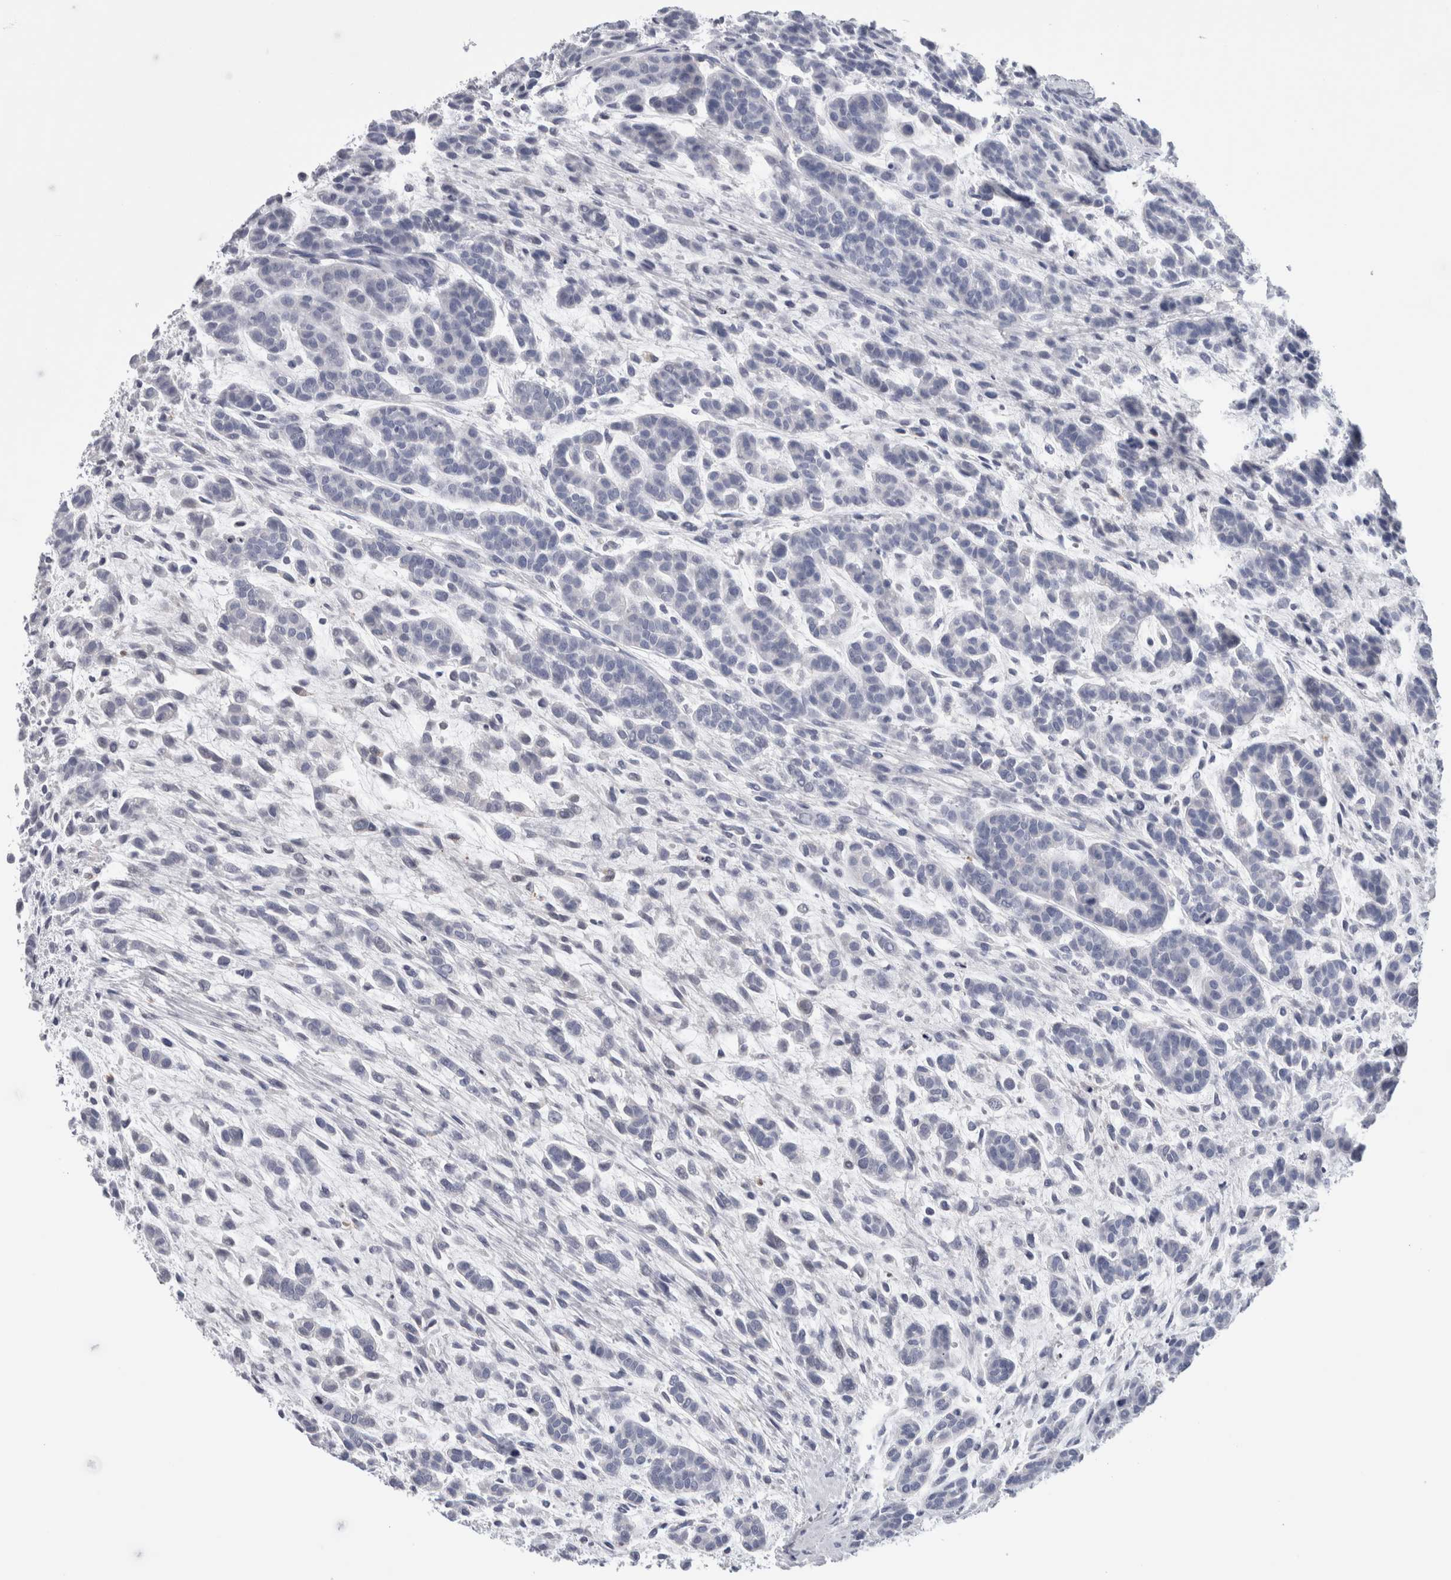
{"staining": {"intensity": "negative", "quantity": "none", "location": "none"}, "tissue": "head and neck cancer", "cell_type": "Tumor cells", "image_type": "cancer", "snomed": [{"axis": "morphology", "description": "Adenocarcinoma, NOS"}, {"axis": "morphology", "description": "Adenoma, NOS"}, {"axis": "topography", "description": "Head-Neck"}], "caption": "The photomicrograph demonstrates no staining of tumor cells in head and neck adenoma.", "gene": "CA8", "patient": {"sex": "female", "age": 55}}